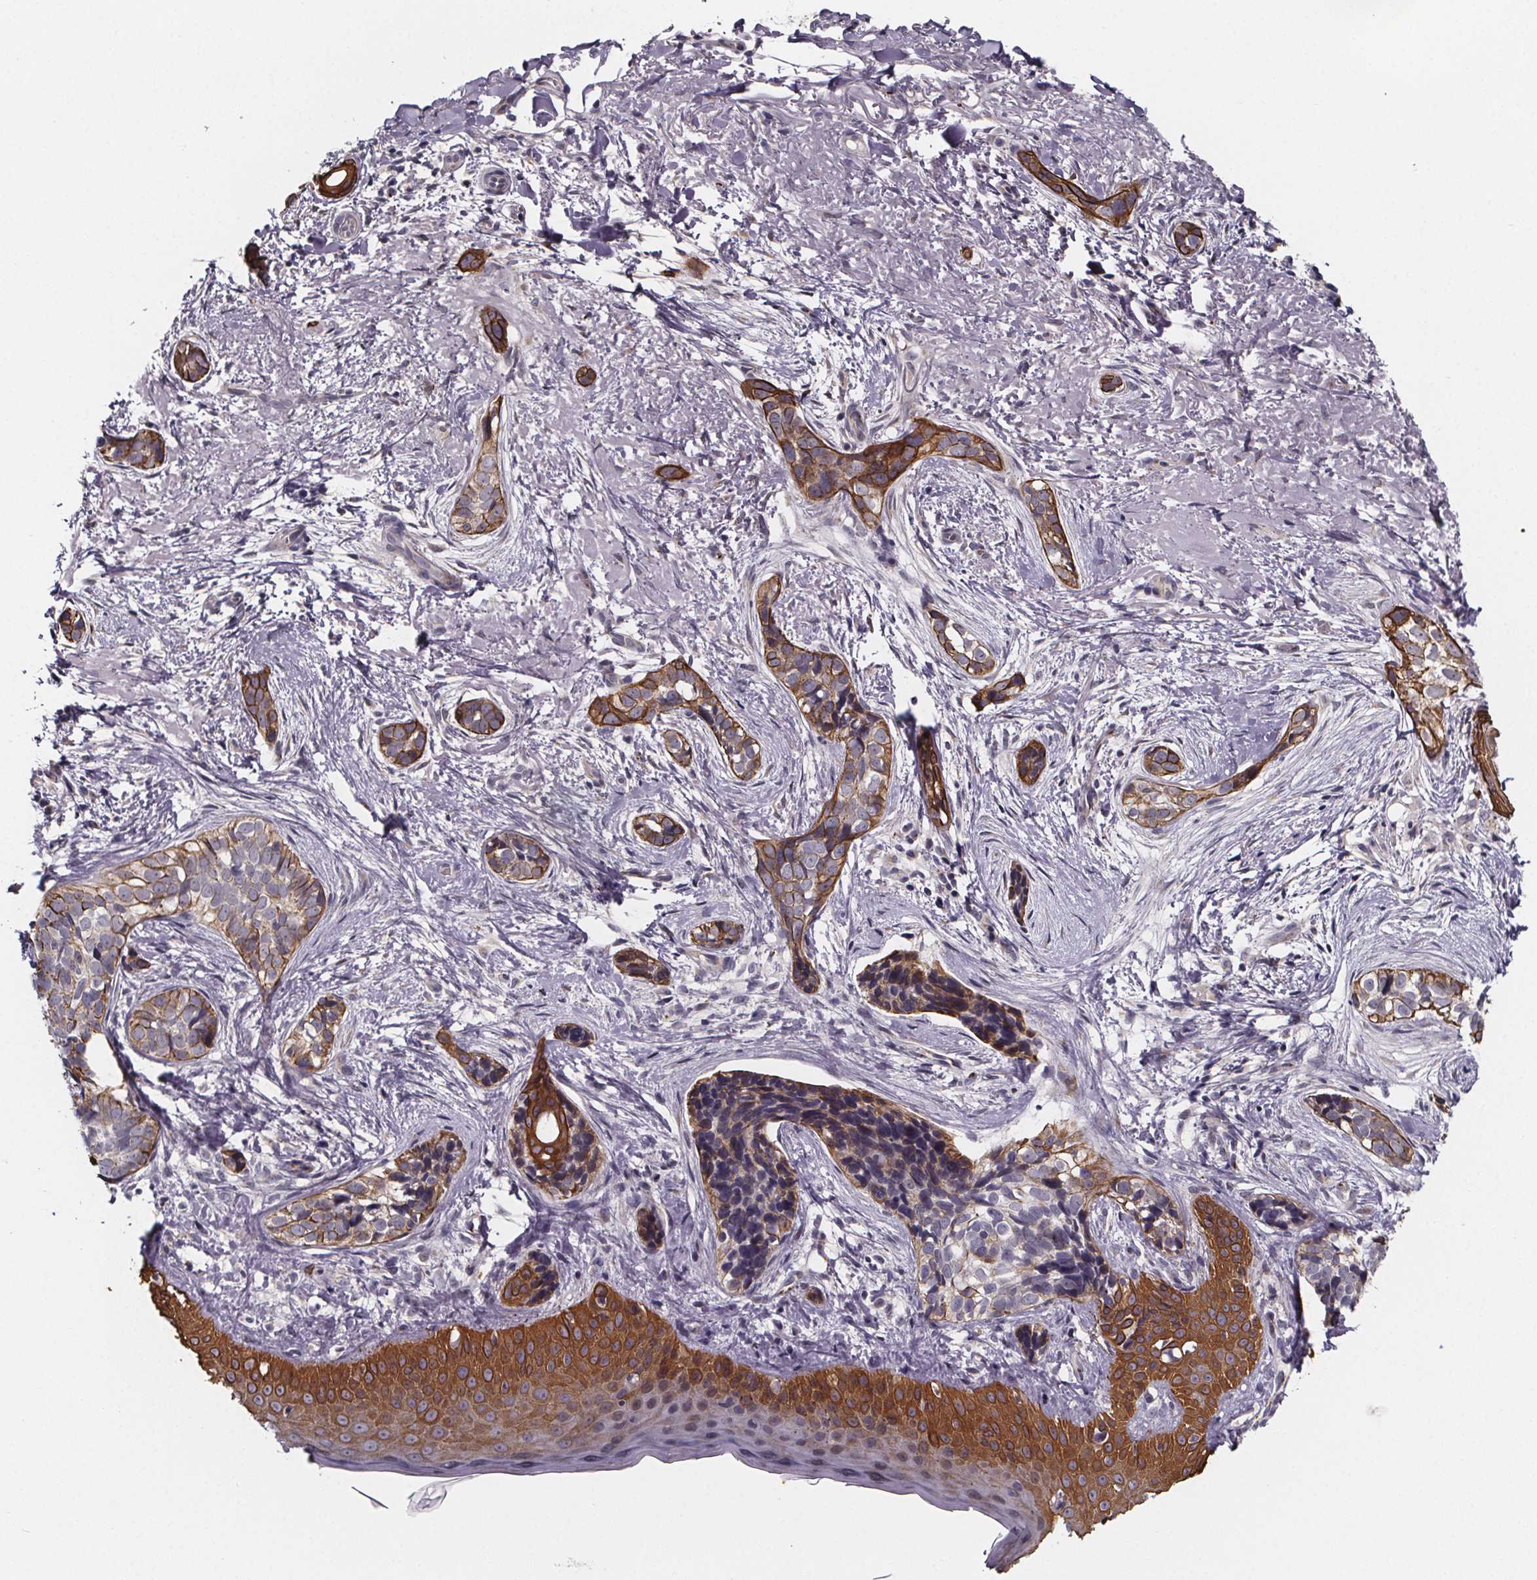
{"staining": {"intensity": "moderate", "quantity": "25%-75%", "location": "cytoplasmic/membranous"}, "tissue": "skin cancer", "cell_type": "Tumor cells", "image_type": "cancer", "snomed": [{"axis": "morphology", "description": "Basal cell carcinoma"}, {"axis": "topography", "description": "Skin"}], "caption": "This is a histology image of immunohistochemistry staining of skin basal cell carcinoma, which shows moderate positivity in the cytoplasmic/membranous of tumor cells.", "gene": "NDST1", "patient": {"sex": "male", "age": 87}}